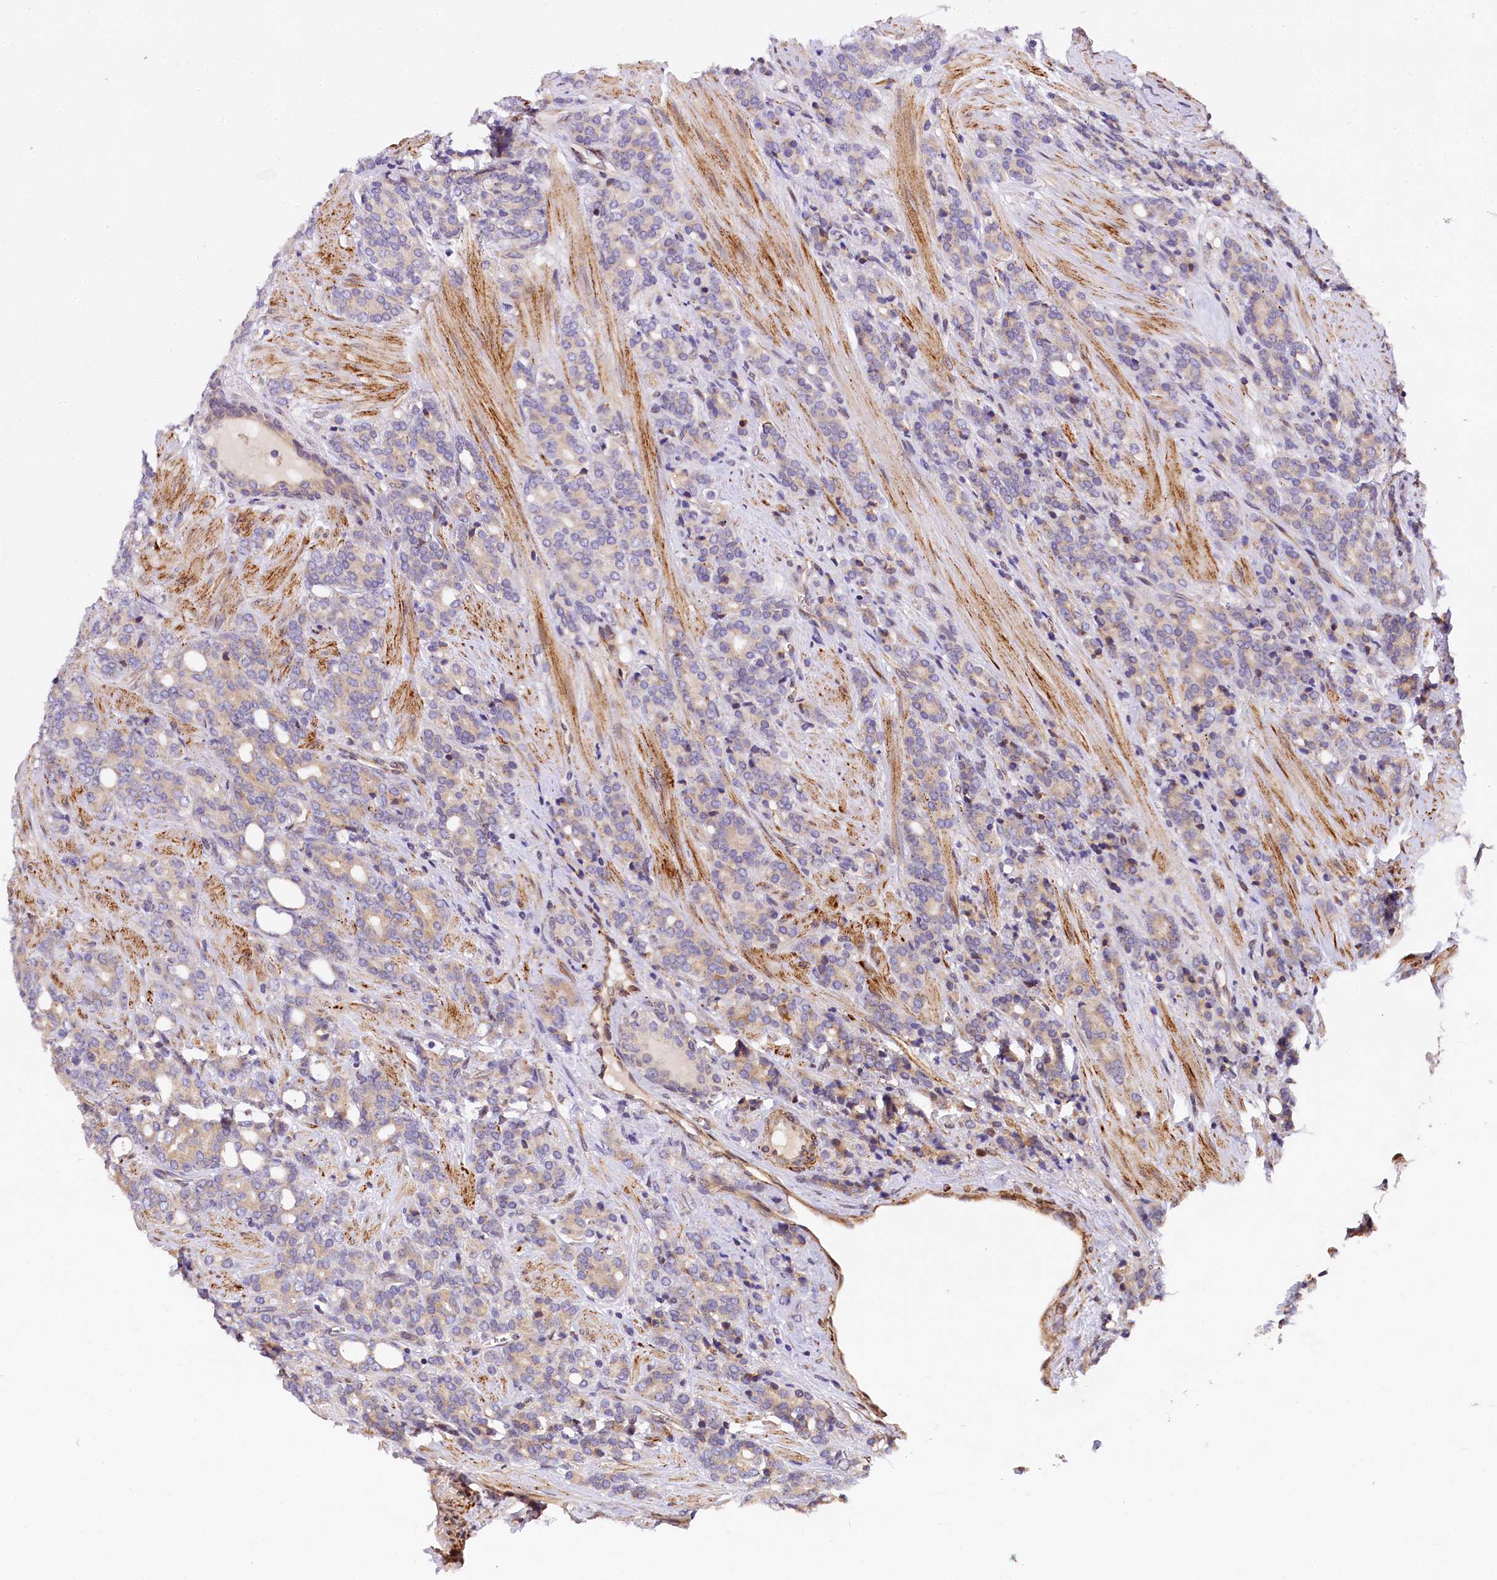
{"staining": {"intensity": "negative", "quantity": "none", "location": "none"}, "tissue": "prostate cancer", "cell_type": "Tumor cells", "image_type": "cancer", "snomed": [{"axis": "morphology", "description": "Adenocarcinoma, High grade"}, {"axis": "topography", "description": "Prostate"}], "caption": "There is no significant expression in tumor cells of prostate high-grade adenocarcinoma.", "gene": "SUPV3L1", "patient": {"sex": "male", "age": 62}}